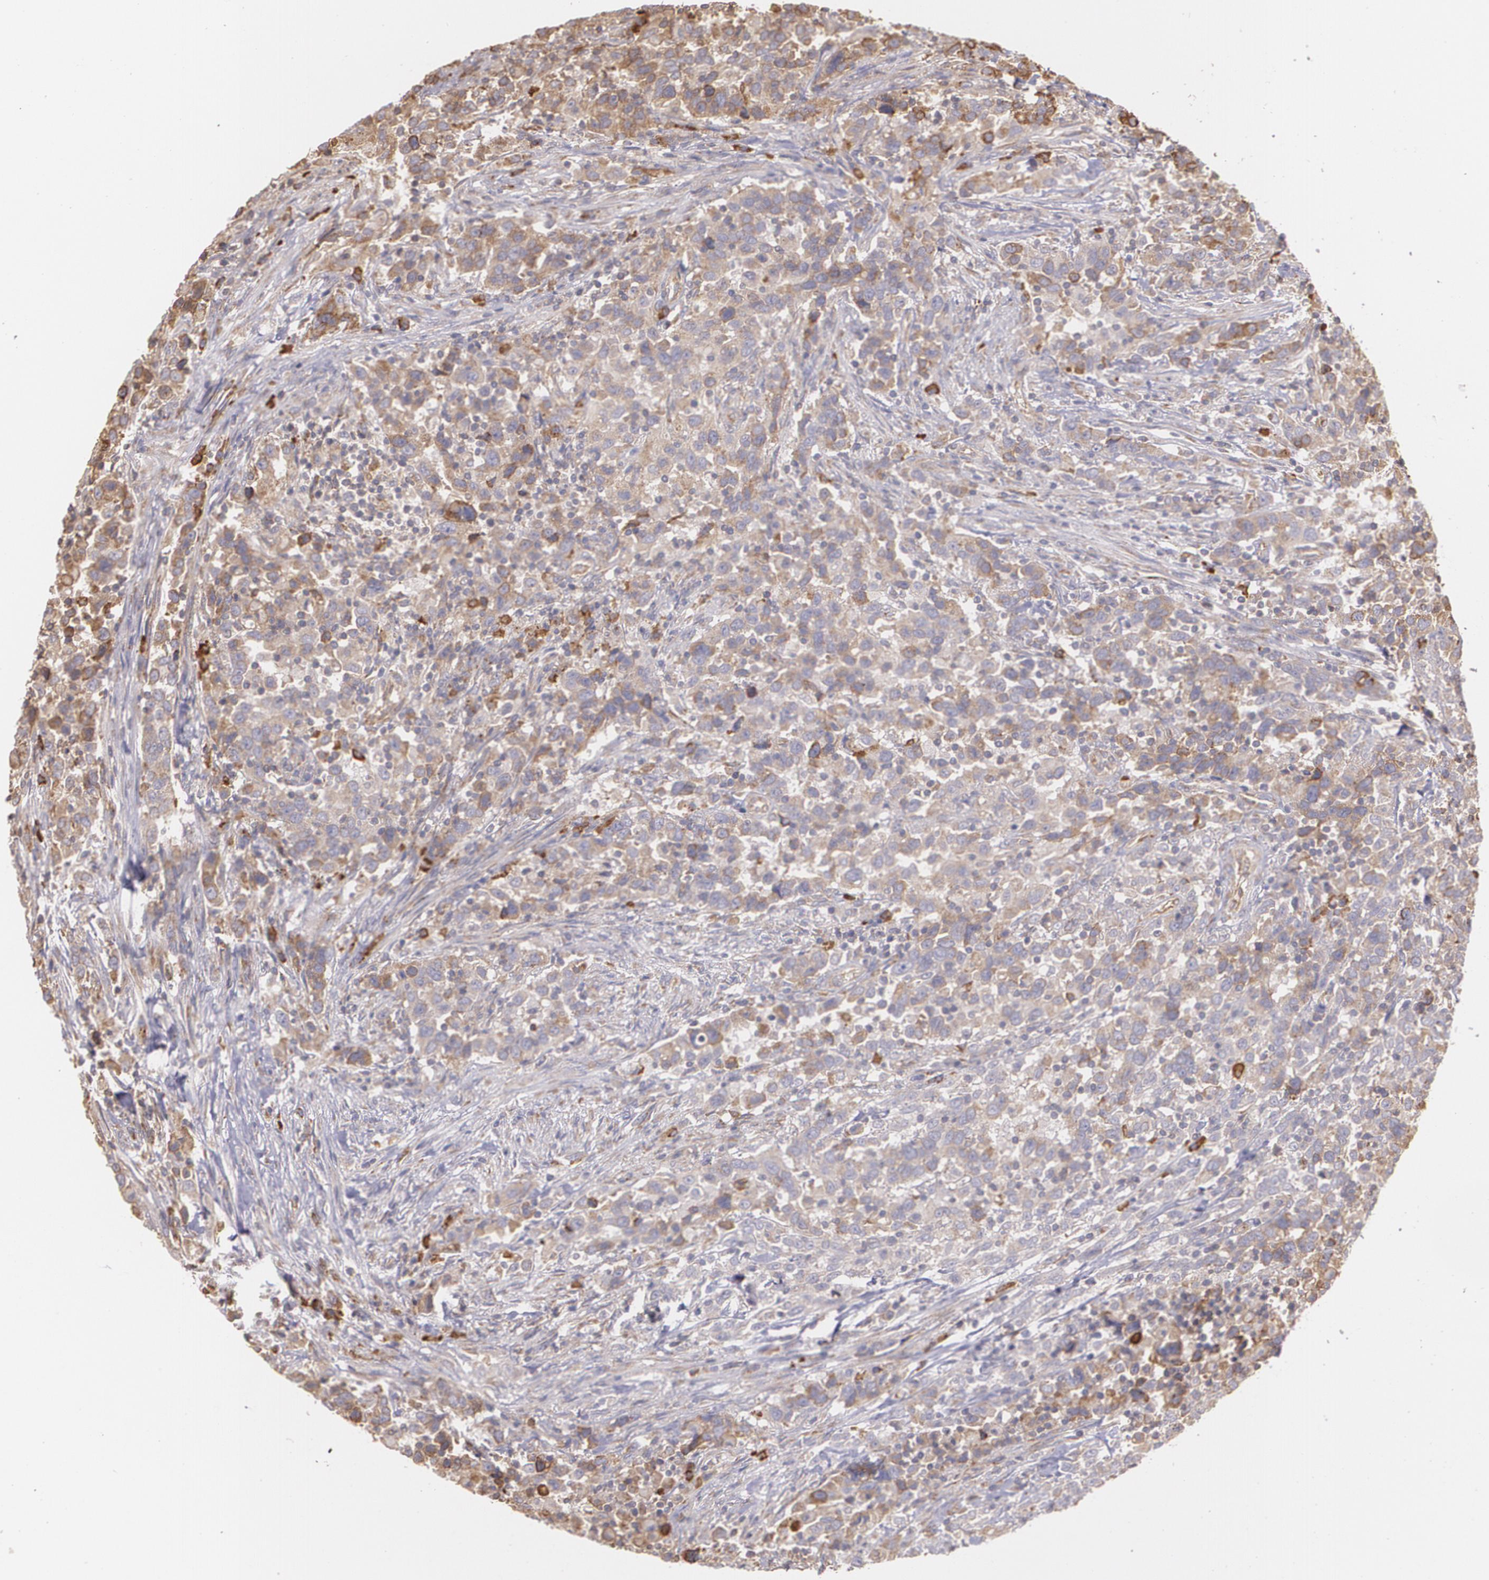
{"staining": {"intensity": "moderate", "quantity": ">75%", "location": "cytoplasmic/membranous"}, "tissue": "urothelial cancer", "cell_type": "Tumor cells", "image_type": "cancer", "snomed": [{"axis": "morphology", "description": "Urothelial carcinoma, High grade"}, {"axis": "topography", "description": "Urinary bladder"}], "caption": "Human urothelial carcinoma (high-grade) stained for a protein (brown) exhibits moderate cytoplasmic/membranous positive positivity in approximately >75% of tumor cells.", "gene": "ECE1", "patient": {"sex": "male", "age": 61}}